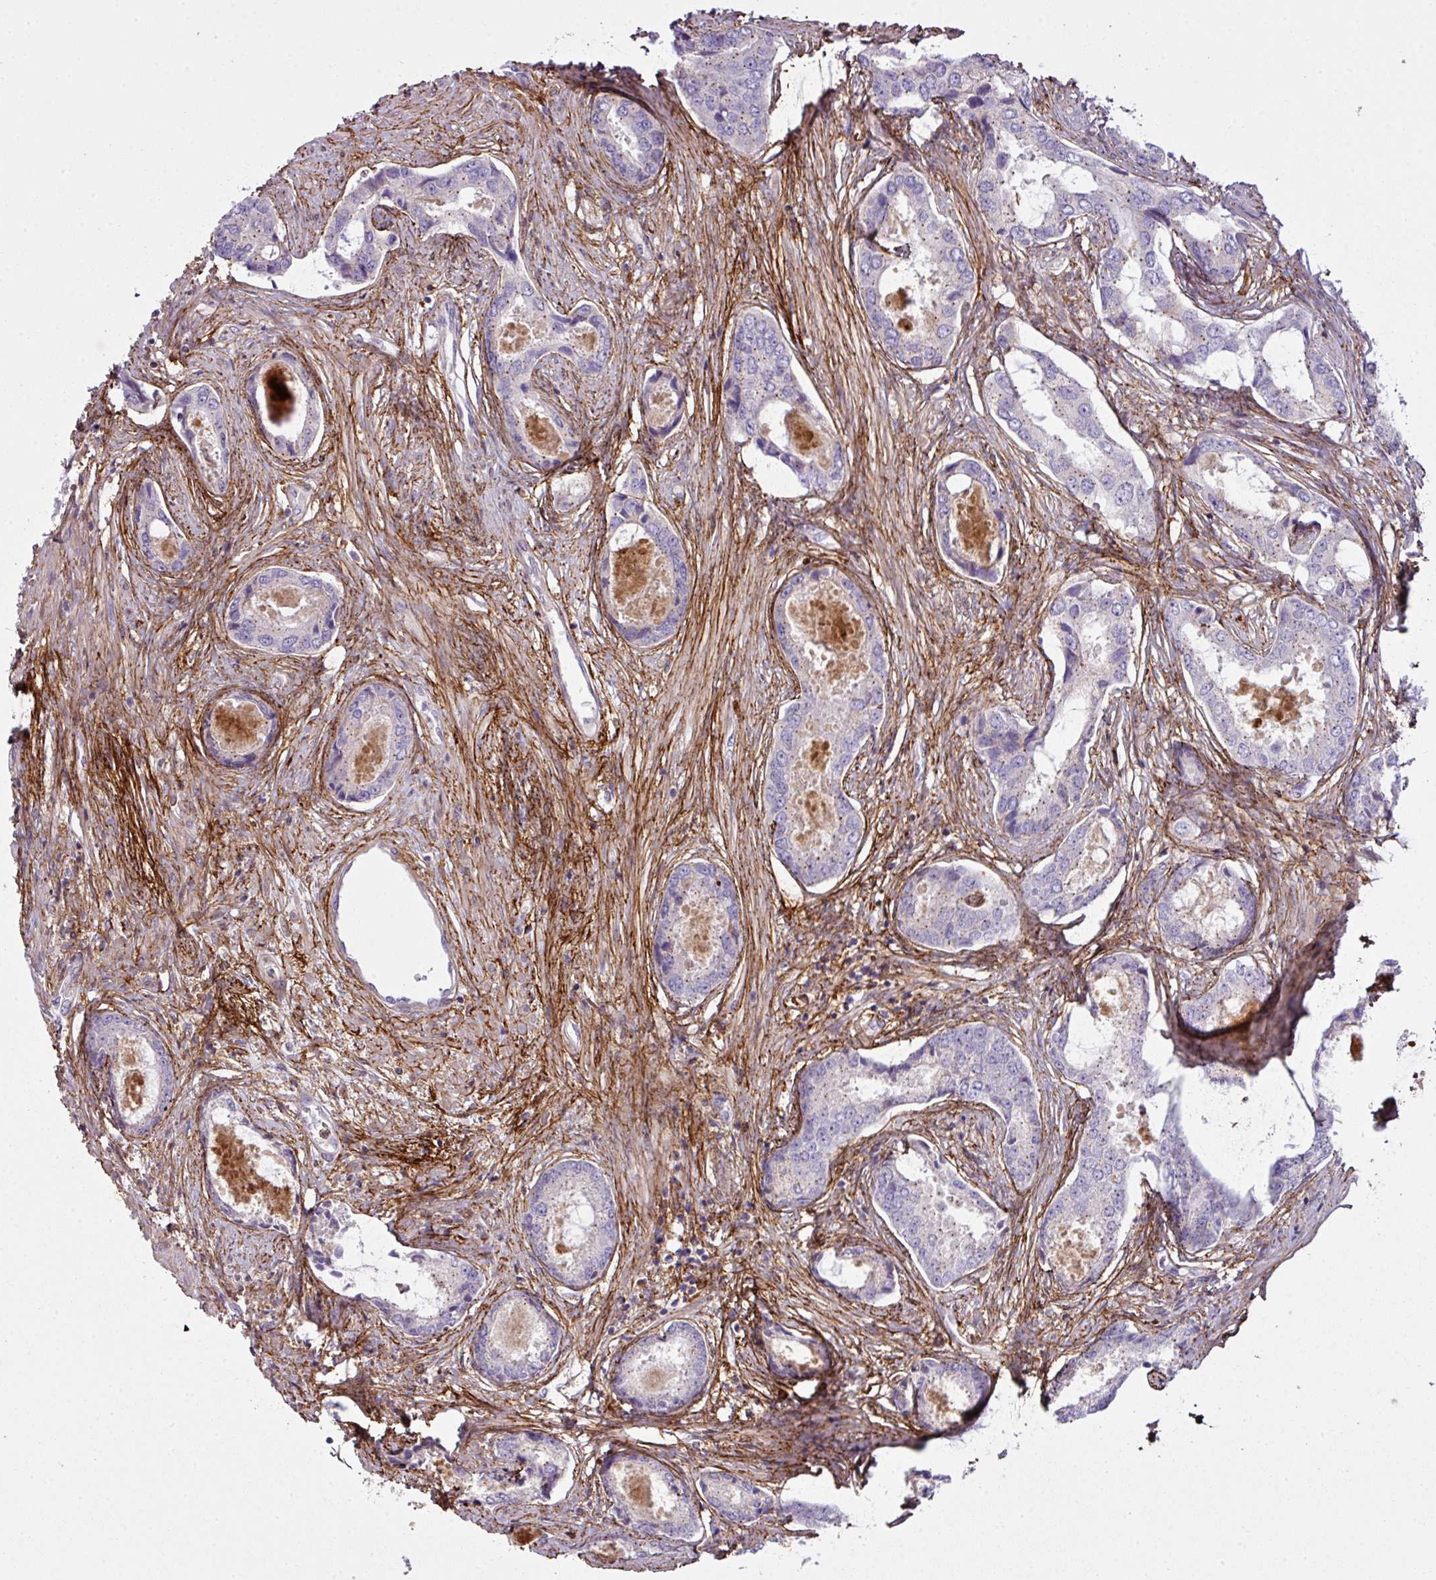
{"staining": {"intensity": "negative", "quantity": "none", "location": "none"}, "tissue": "prostate cancer", "cell_type": "Tumor cells", "image_type": "cancer", "snomed": [{"axis": "morphology", "description": "Adenocarcinoma, Low grade"}, {"axis": "topography", "description": "Prostate"}], "caption": "The immunohistochemistry (IHC) photomicrograph has no significant positivity in tumor cells of prostate low-grade adenocarcinoma tissue. The staining is performed using DAB (3,3'-diaminobenzidine) brown chromogen with nuclei counter-stained in using hematoxylin.", "gene": "COL8A1", "patient": {"sex": "male", "age": 68}}